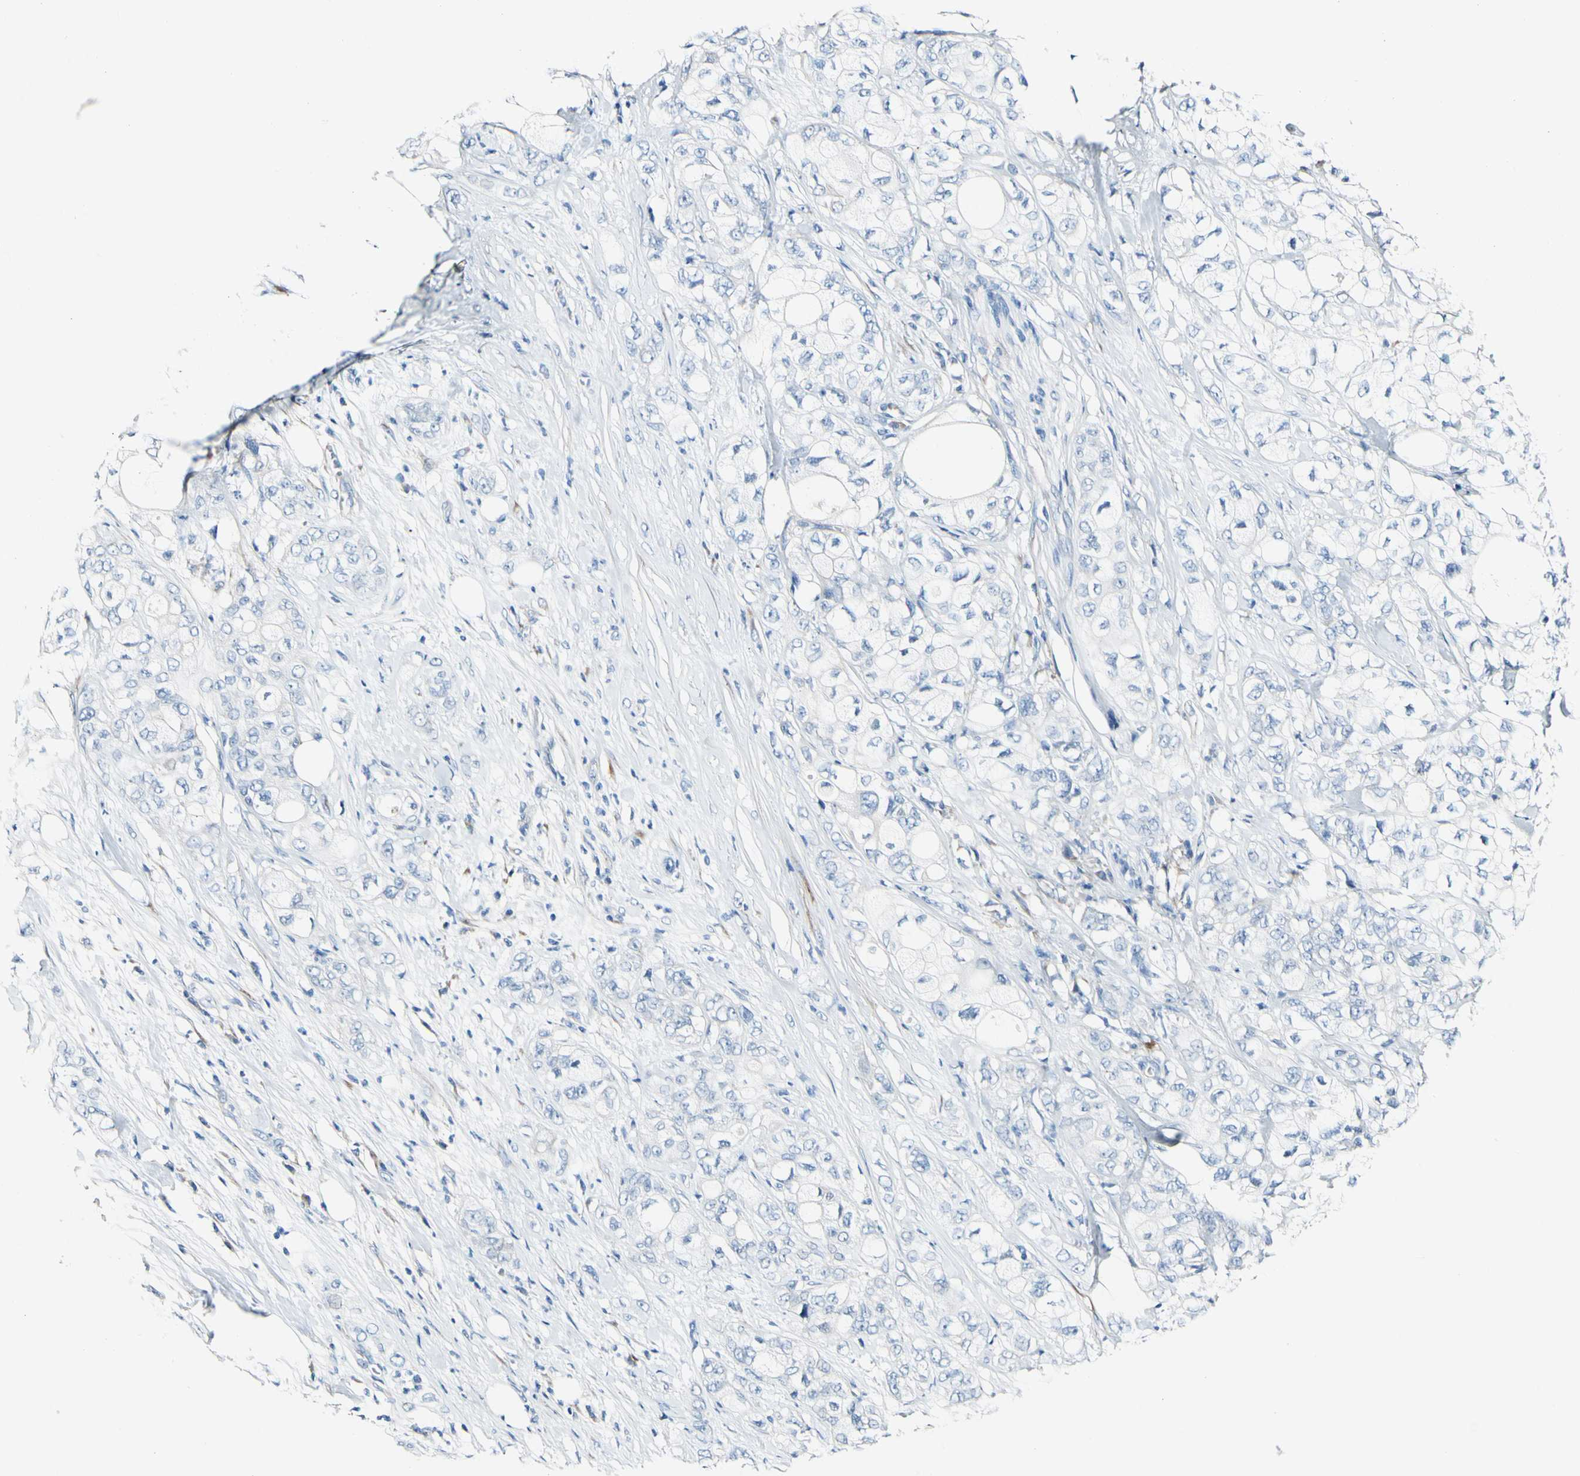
{"staining": {"intensity": "negative", "quantity": "none", "location": "none"}, "tissue": "pancreatic cancer", "cell_type": "Tumor cells", "image_type": "cancer", "snomed": [{"axis": "morphology", "description": "Adenocarcinoma, NOS"}, {"axis": "topography", "description": "Pancreas"}], "caption": "Tumor cells are negative for protein expression in human pancreatic cancer (adenocarcinoma).", "gene": "COL6A3", "patient": {"sex": "male", "age": 70}}